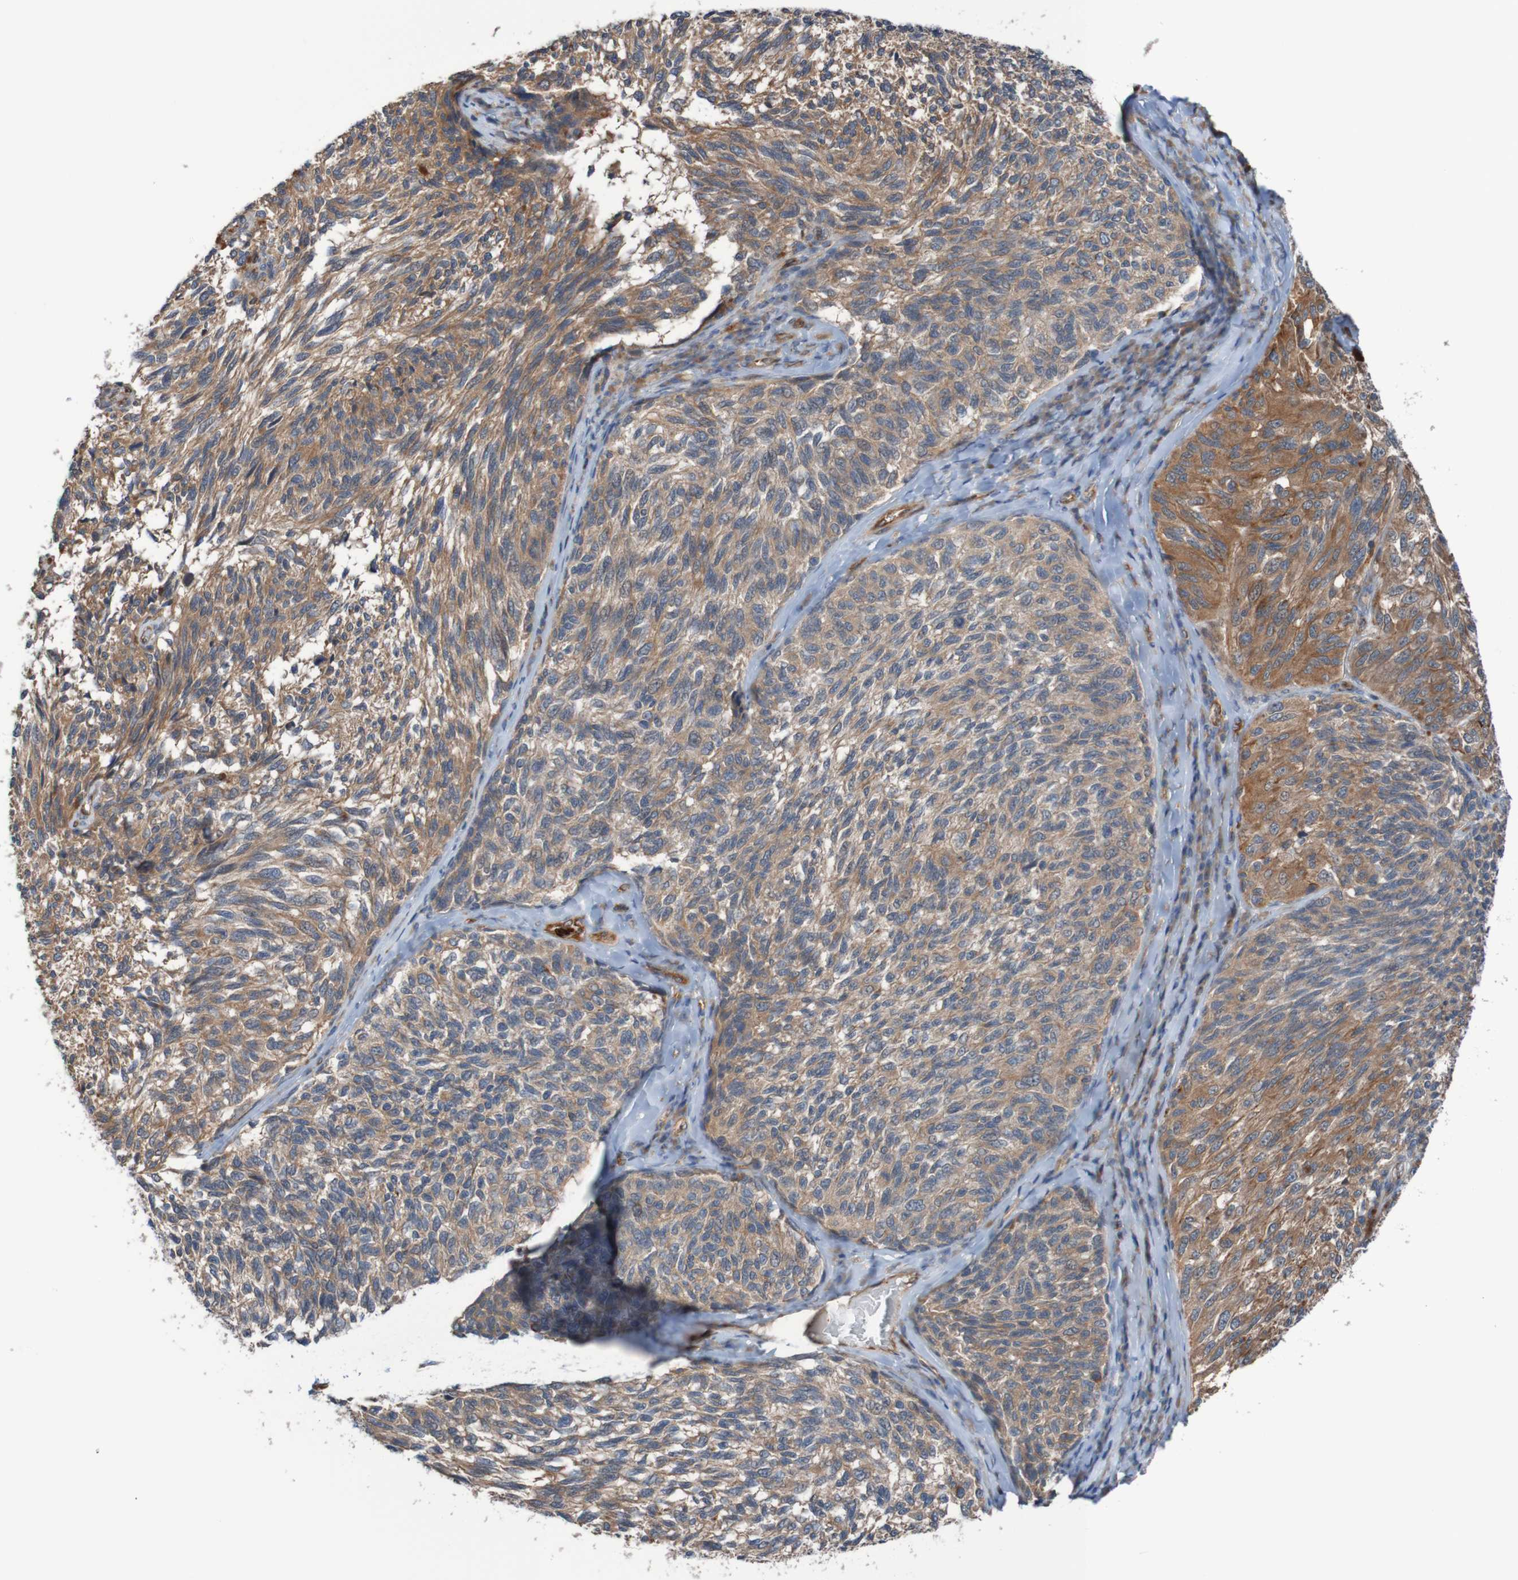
{"staining": {"intensity": "moderate", "quantity": ">75%", "location": "cytoplasmic/membranous"}, "tissue": "melanoma", "cell_type": "Tumor cells", "image_type": "cancer", "snomed": [{"axis": "morphology", "description": "Malignant melanoma, NOS"}, {"axis": "topography", "description": "Skin"}], "caption": "Protein analysis of malignant melanoma tissue shows moderate cytoplasmic/membranous expression in about >75% of tumor cells.", "gene": "ST8SIA6", "patient": {"sex": "female", "age": 73}}